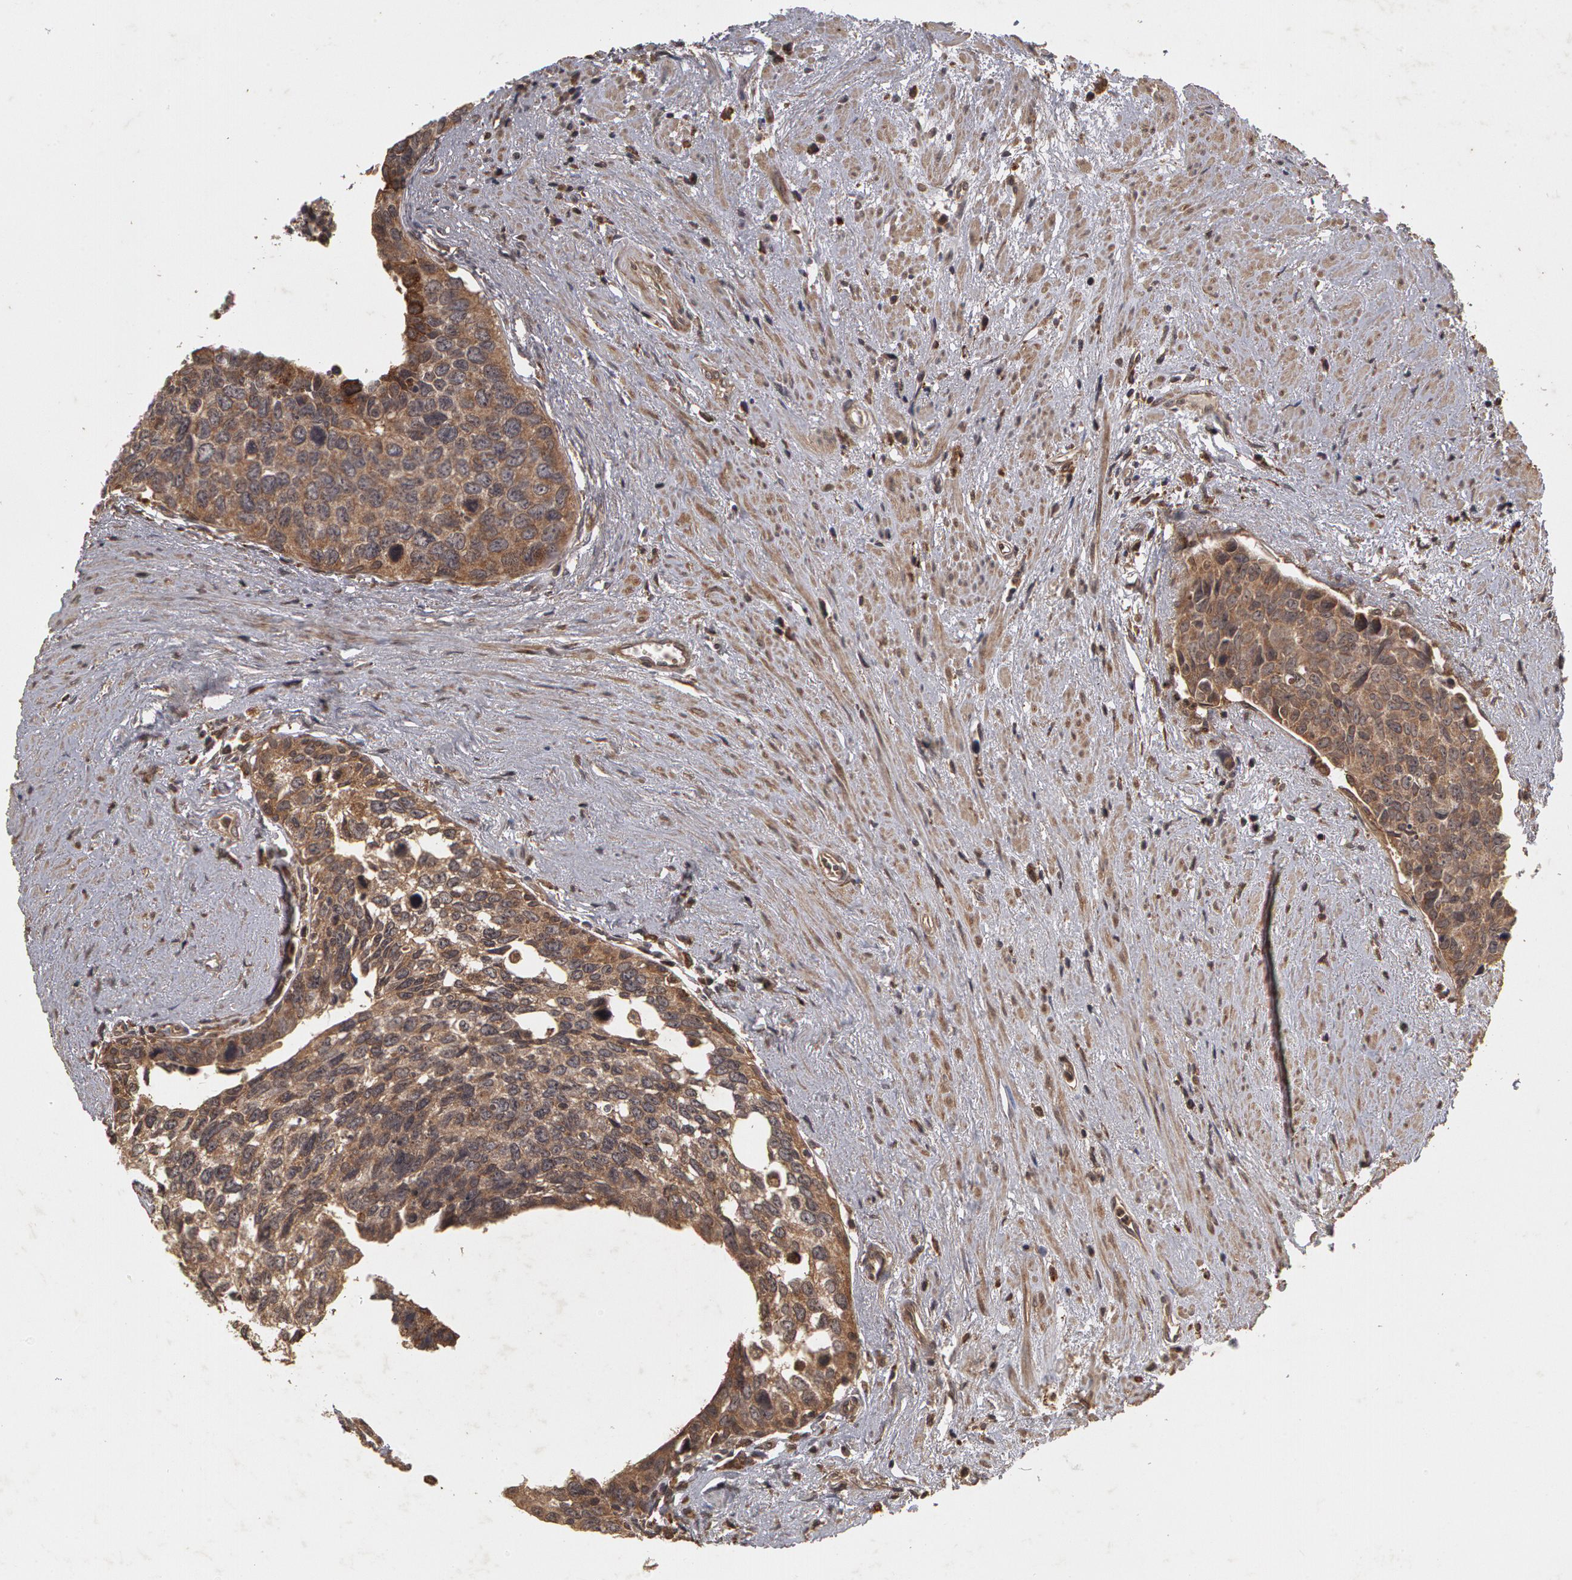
{"staining": {"intensity": "weak", "quantity": ">75%", "location": "cytoplasmic/membranous"}, "tissue": "urothelial cancer", "cell_type": "Tumor cells", "image_type": "cancer", "snomed": [{"axis": "morphology", "description": "Urothelial carcinoma, High grade"}, {"axis": "topography", "description": "Urinary bladder"}], "caption": "Tumor cells show weak cytoplasmic/membranous staining in approximately >75% of cells in urothelial cancer.", "gene": "CALR", "patient": {"sex": "male", "age": 81}}